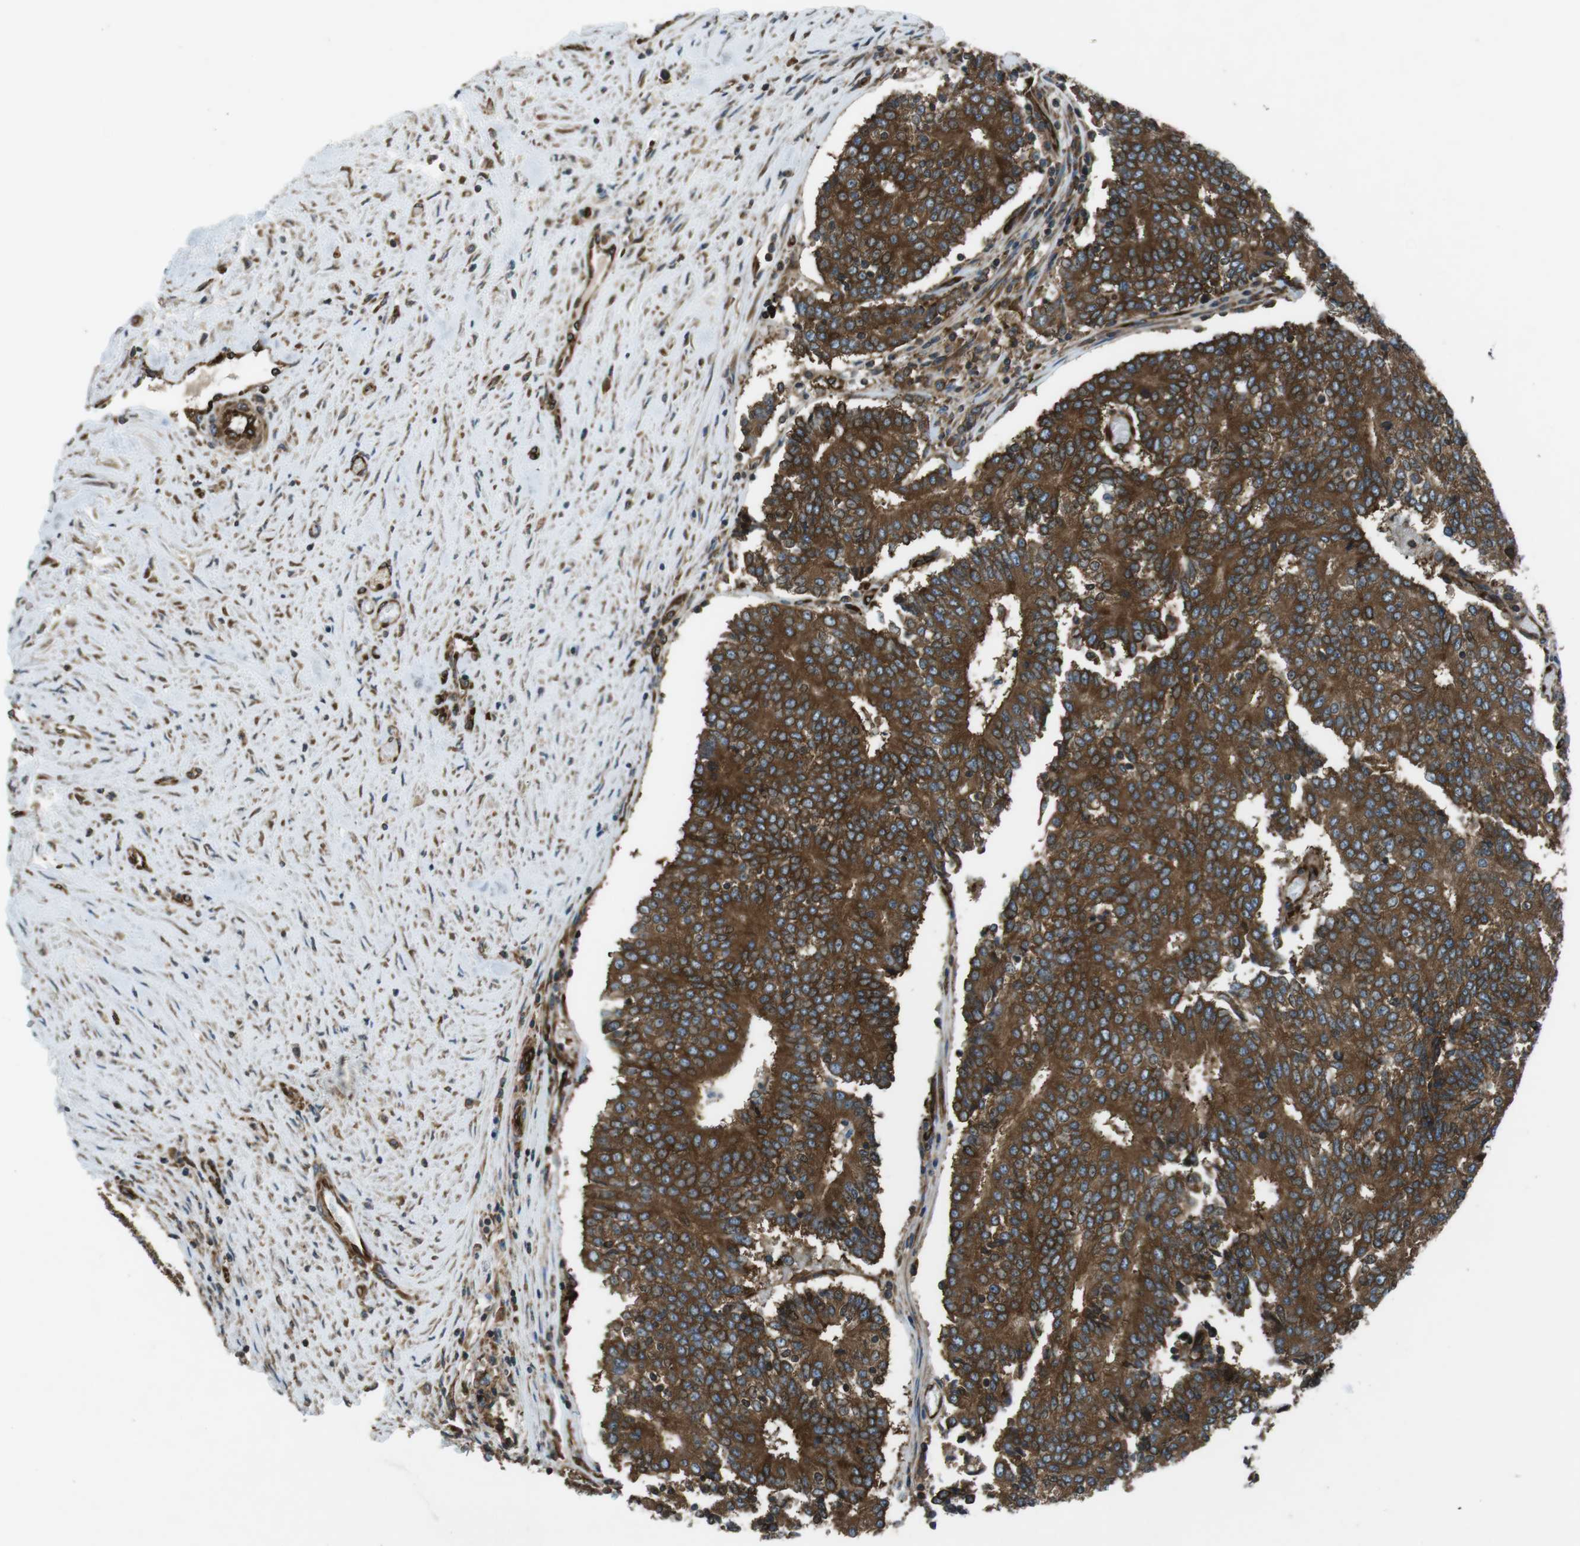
{"staining": {"intensity": "strong", "quantity": ">75%", "location": "cytoplasmic/membranous"}, "tissue": "prostate cancer", "cell_type": "Tumor cells", "image_type": "cancer", "snomed": [{"axis": "morphology", "description": "Normal tissue, NOS"}, {"axis": "morphology", "description": "Adenocarcinoma, High grade"}, {"axis": "topography", "description": "Prostate"}, {"axis": "topography", "description": "Seminal veicle"}], "caption": "The immunohistochemical stain highlights strong cytoplasmic/membranous positivity in tumor cells of prostate cancer (adenocarcinoma (high-grade)) tissue.", "gene": "KTN1", "patient": {"sex": "male", "age": 55}}